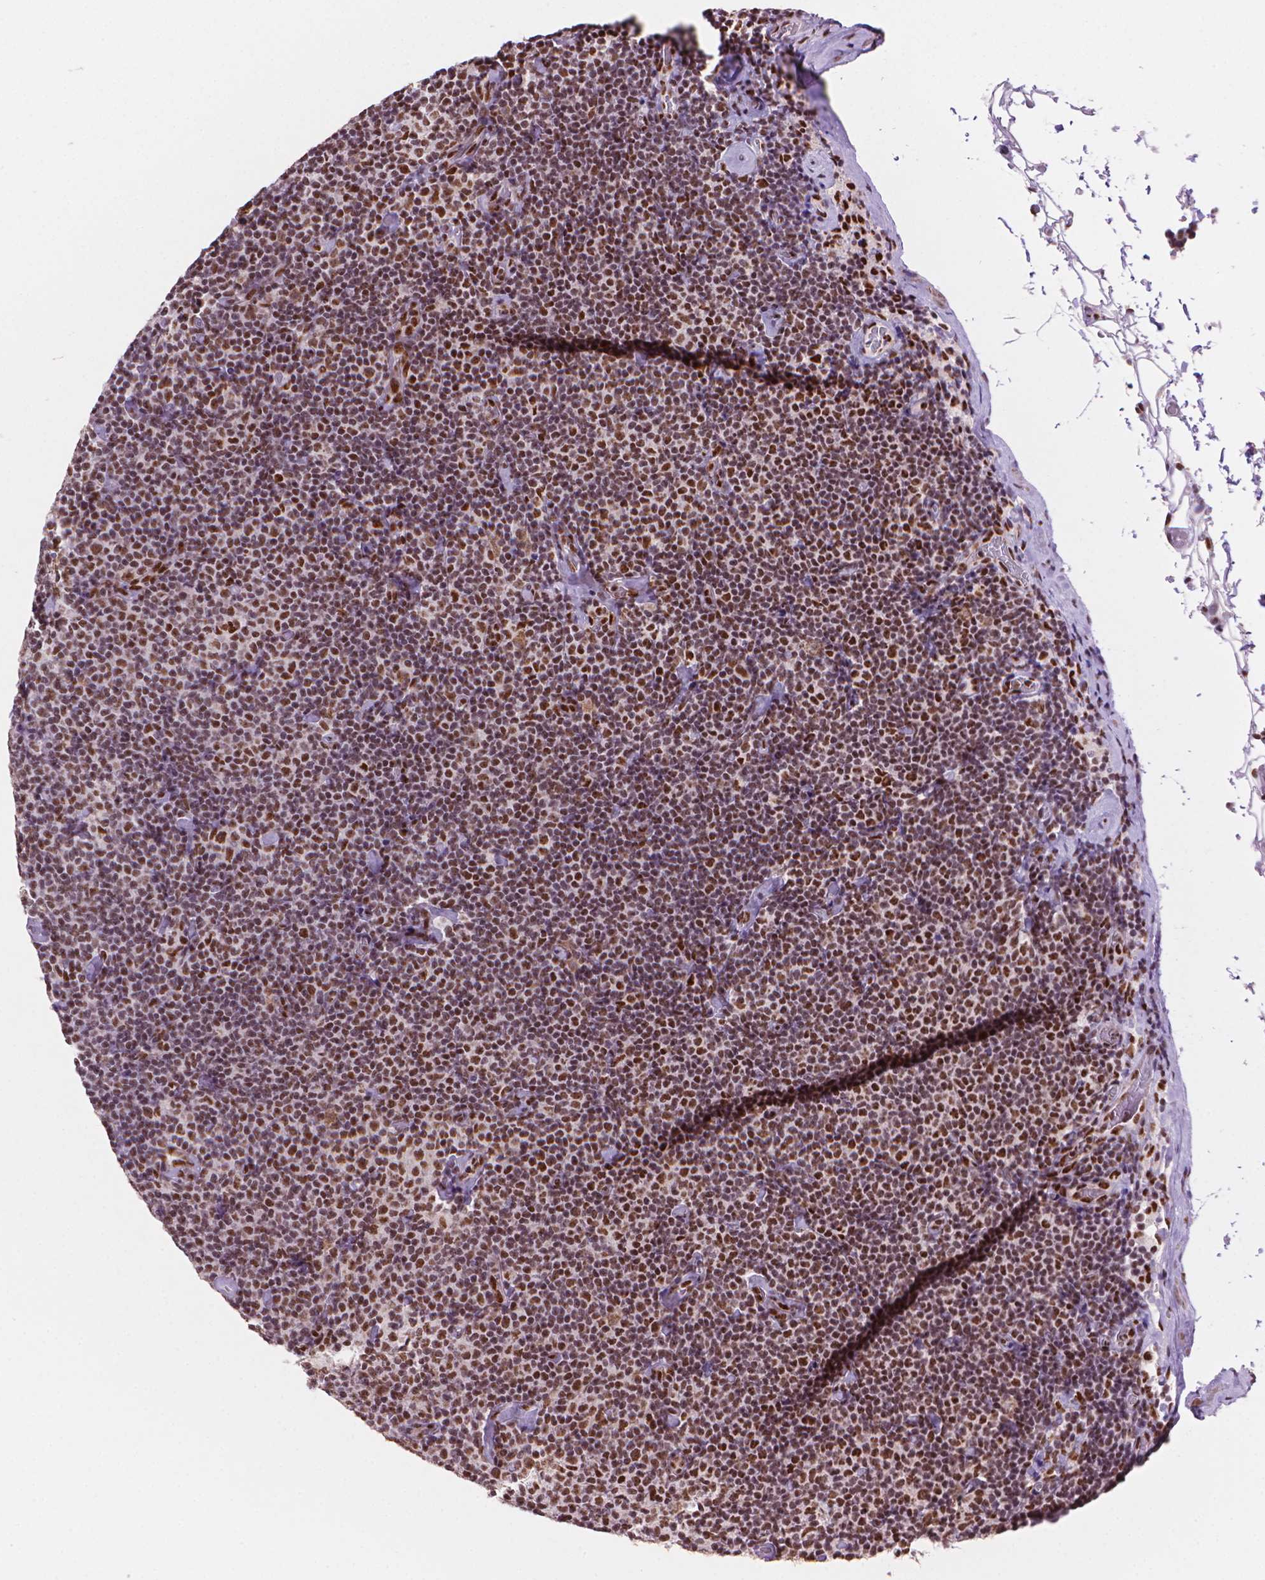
{"staining": {"intensity": "moderate", "quantity": ">75%", "location": "nuclear"}, "tissue": "lymphoma", "cell_type": "Tumor cells", "image_type": "cancer", "snomed": [{"axis": "morphology", "description": "Malignant lymphoma, non-Hodgkin's type, Low grade"}, {"axis": "topography", "description": "Lymph node"}], "caption": "This micrograph reveals immunohistochemistry staining of human lymphoma, with medium moderate nuclear positivity in approximately >75% of tumor cells.", "gene": "UBN1", "patient": {"sex": "male", "age": 81}}